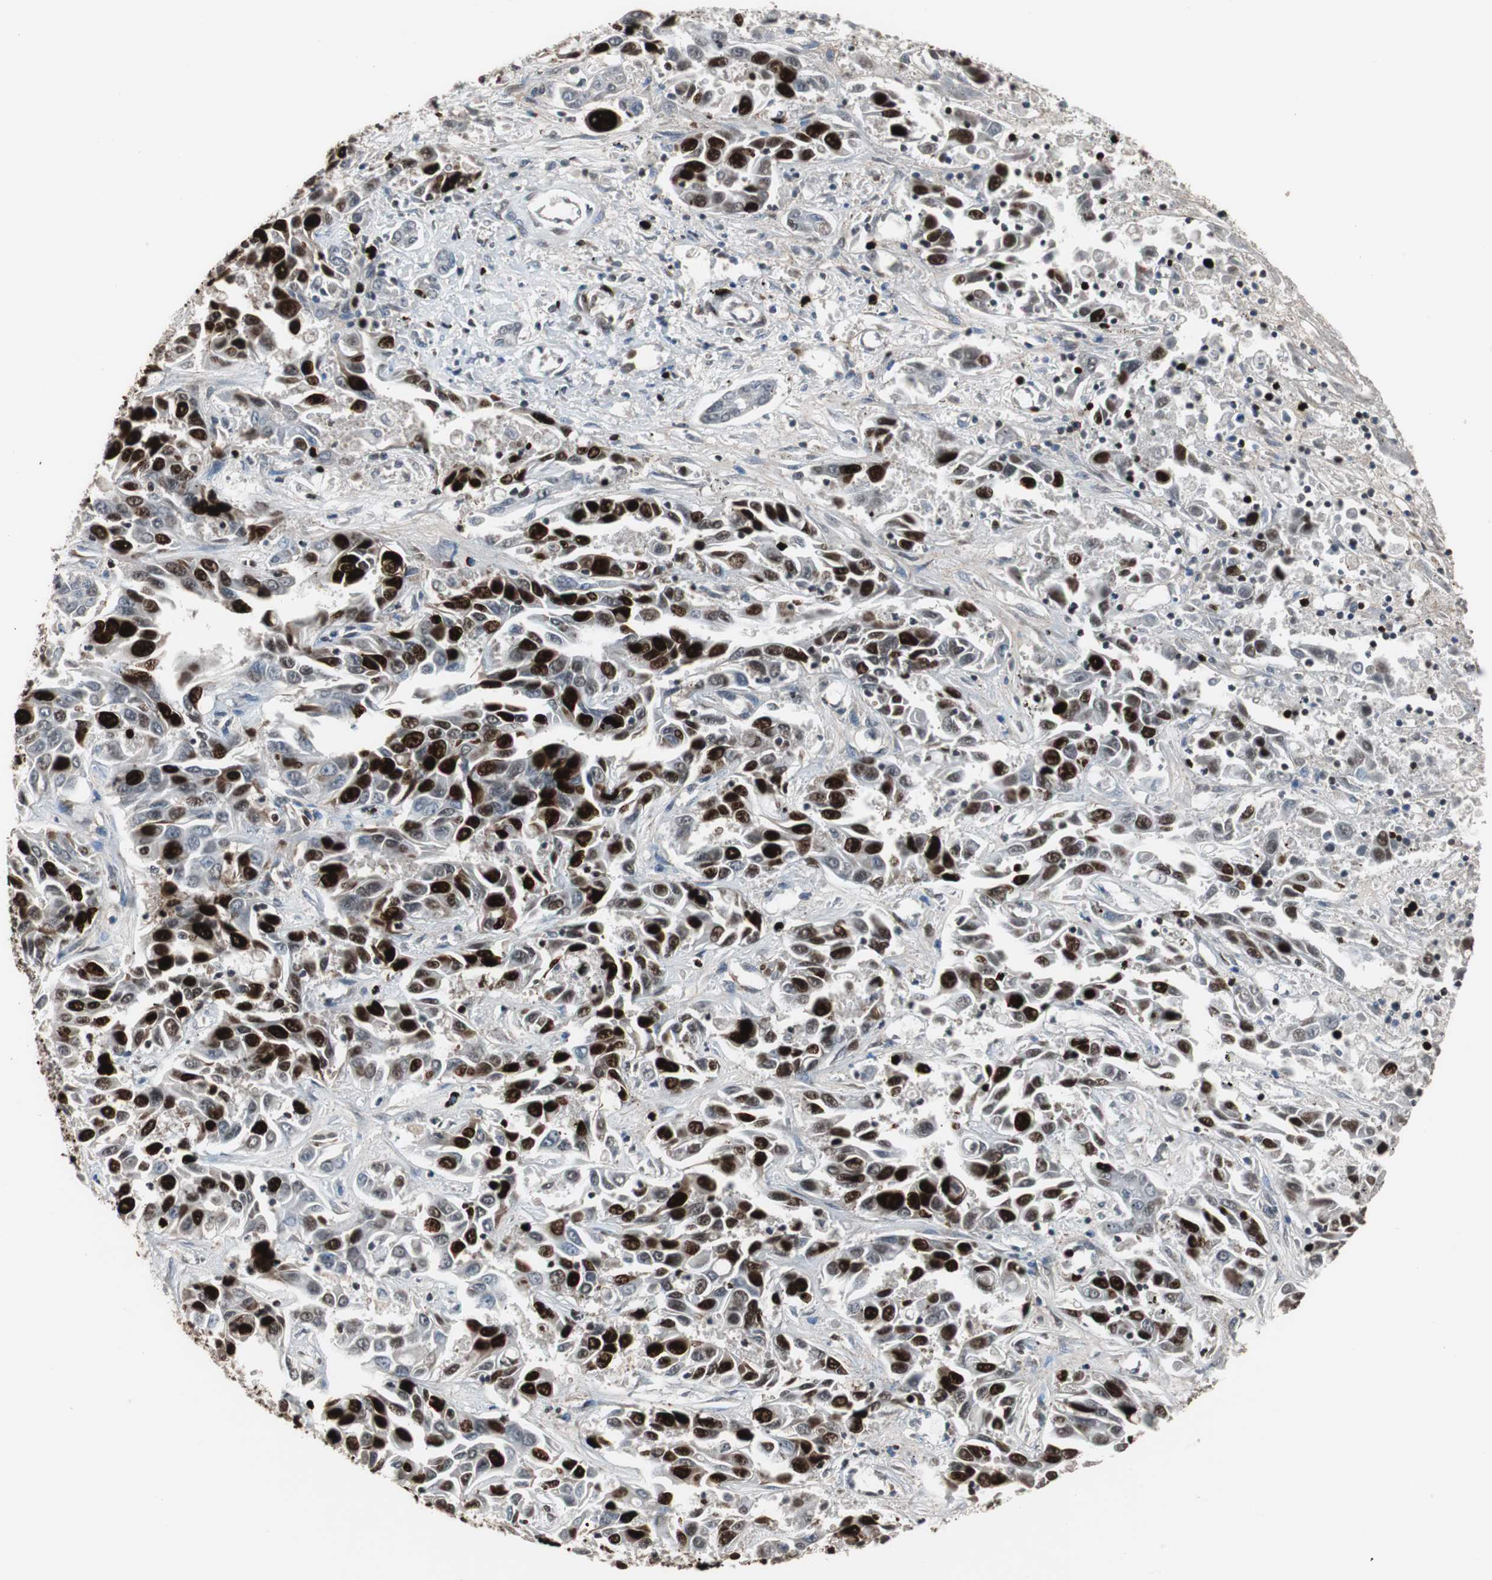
{"staining": {"intensity": "strong", "quantity": ">75%", "location": "nuclear"}, "tissue": "liver cancer", "cell_type": "Tumor cells", "image_type": "cancer", "snomed": [{"axis": "morphology", "description": "Cholangiocarcinoma"}, {"axis": "topography", "description": "Liver"}], "caption": "Human liver cancer stained with a brown dye displays strong nuclear positive expression in approximately >75% of tumor cells.", "gene": "TOP2A", "patient": {"sex": "female", "age": 52}}